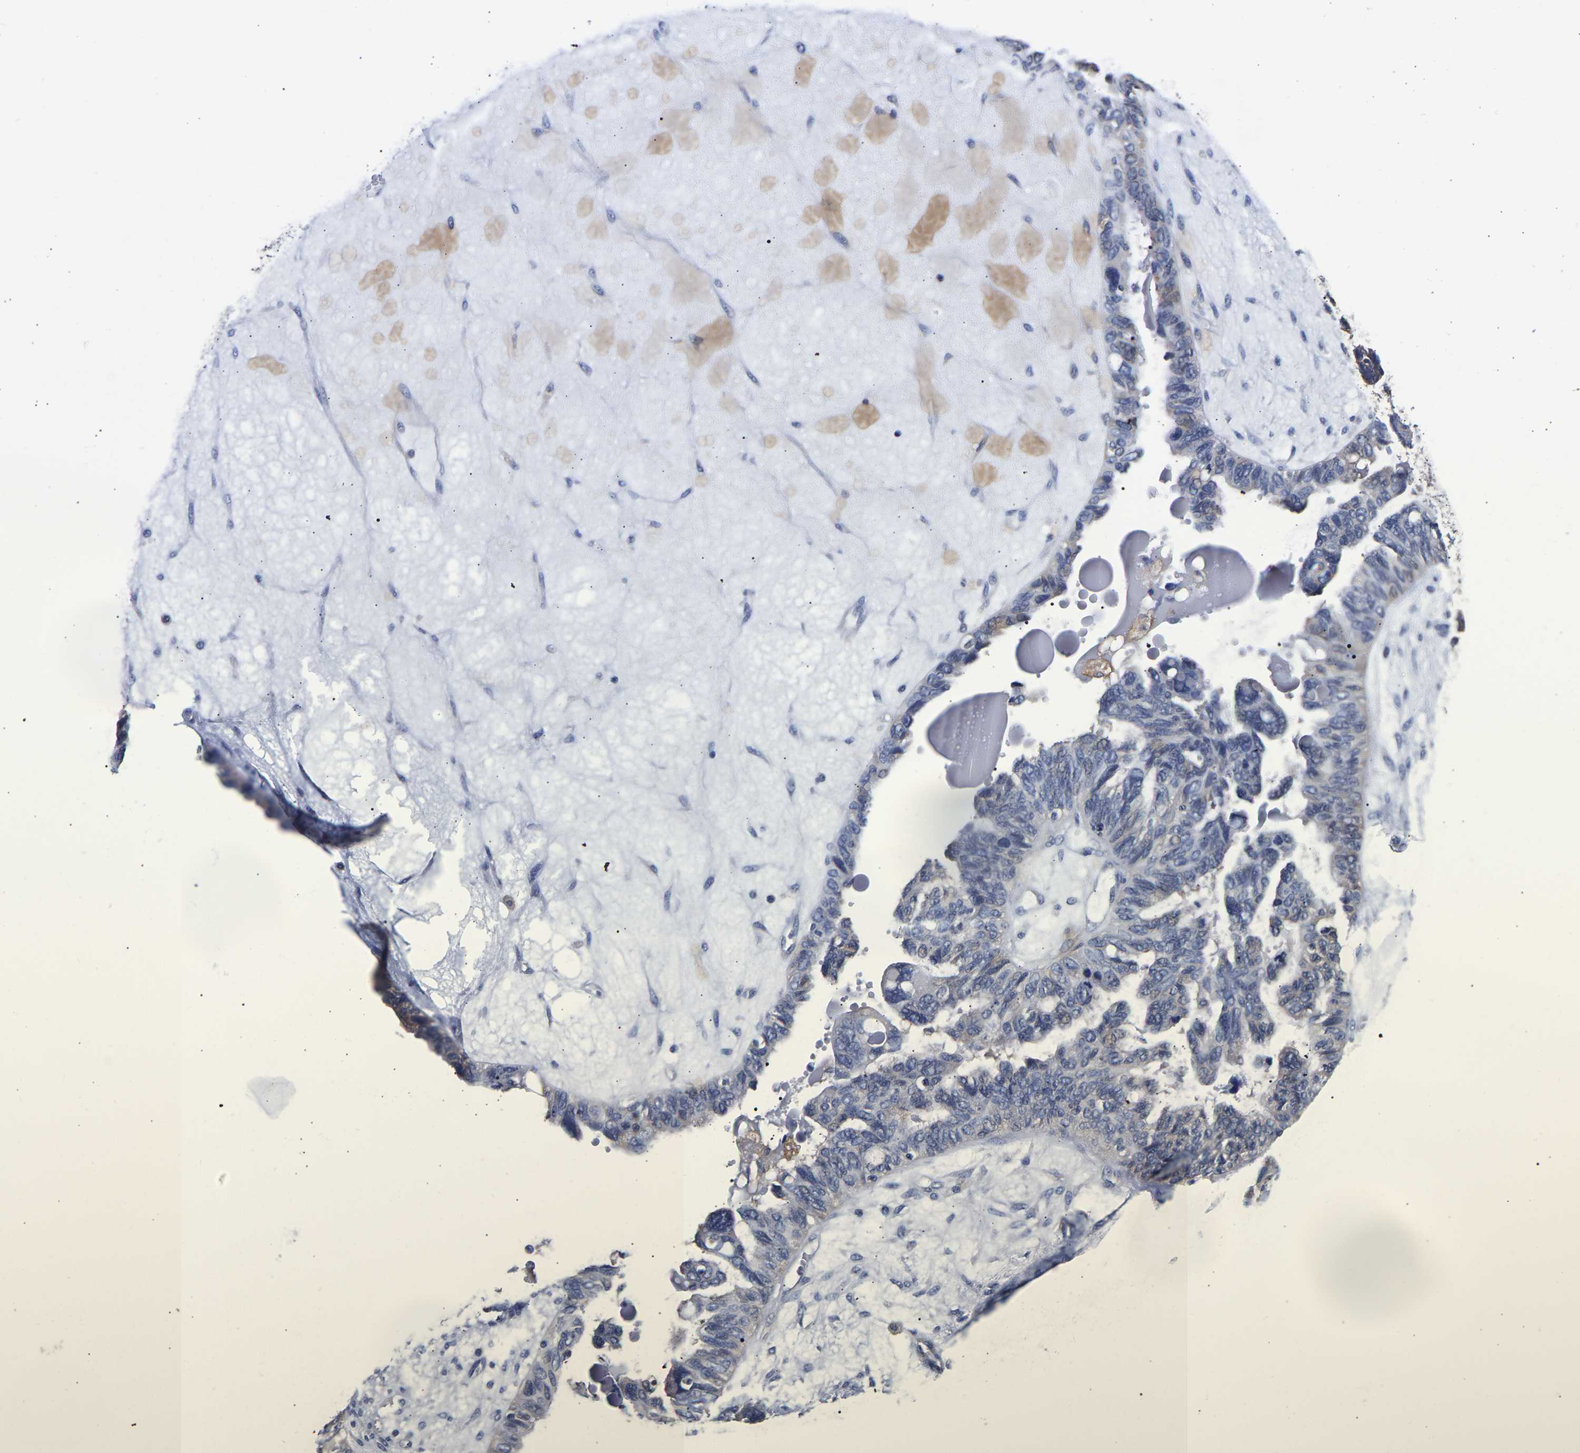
{"staining": {"intensity": "weak", "quantity": "25%-75%", "location": "cytoplasmic/membranous"}, "tissue": "ovarian cancer", "cell_type": "Tumor cells", "image_type": "cancer", "snomed": [{"axis": "morphology", "description": "Cystadenocarcinoma, serous, NOS"}, {"axis": "topography", "description": "Ovary"}], "caption": "Serous cystadenocarcinoma (ovarian) tissue shows weak cytoplasmic/membranous positivity in approximately 25%-75% of tumor cells (brown staining indicates protein expression, while blue staining denotes nuclei).", "gene": "CCDC6", "patient": {"sex": "female", "age": 79}}